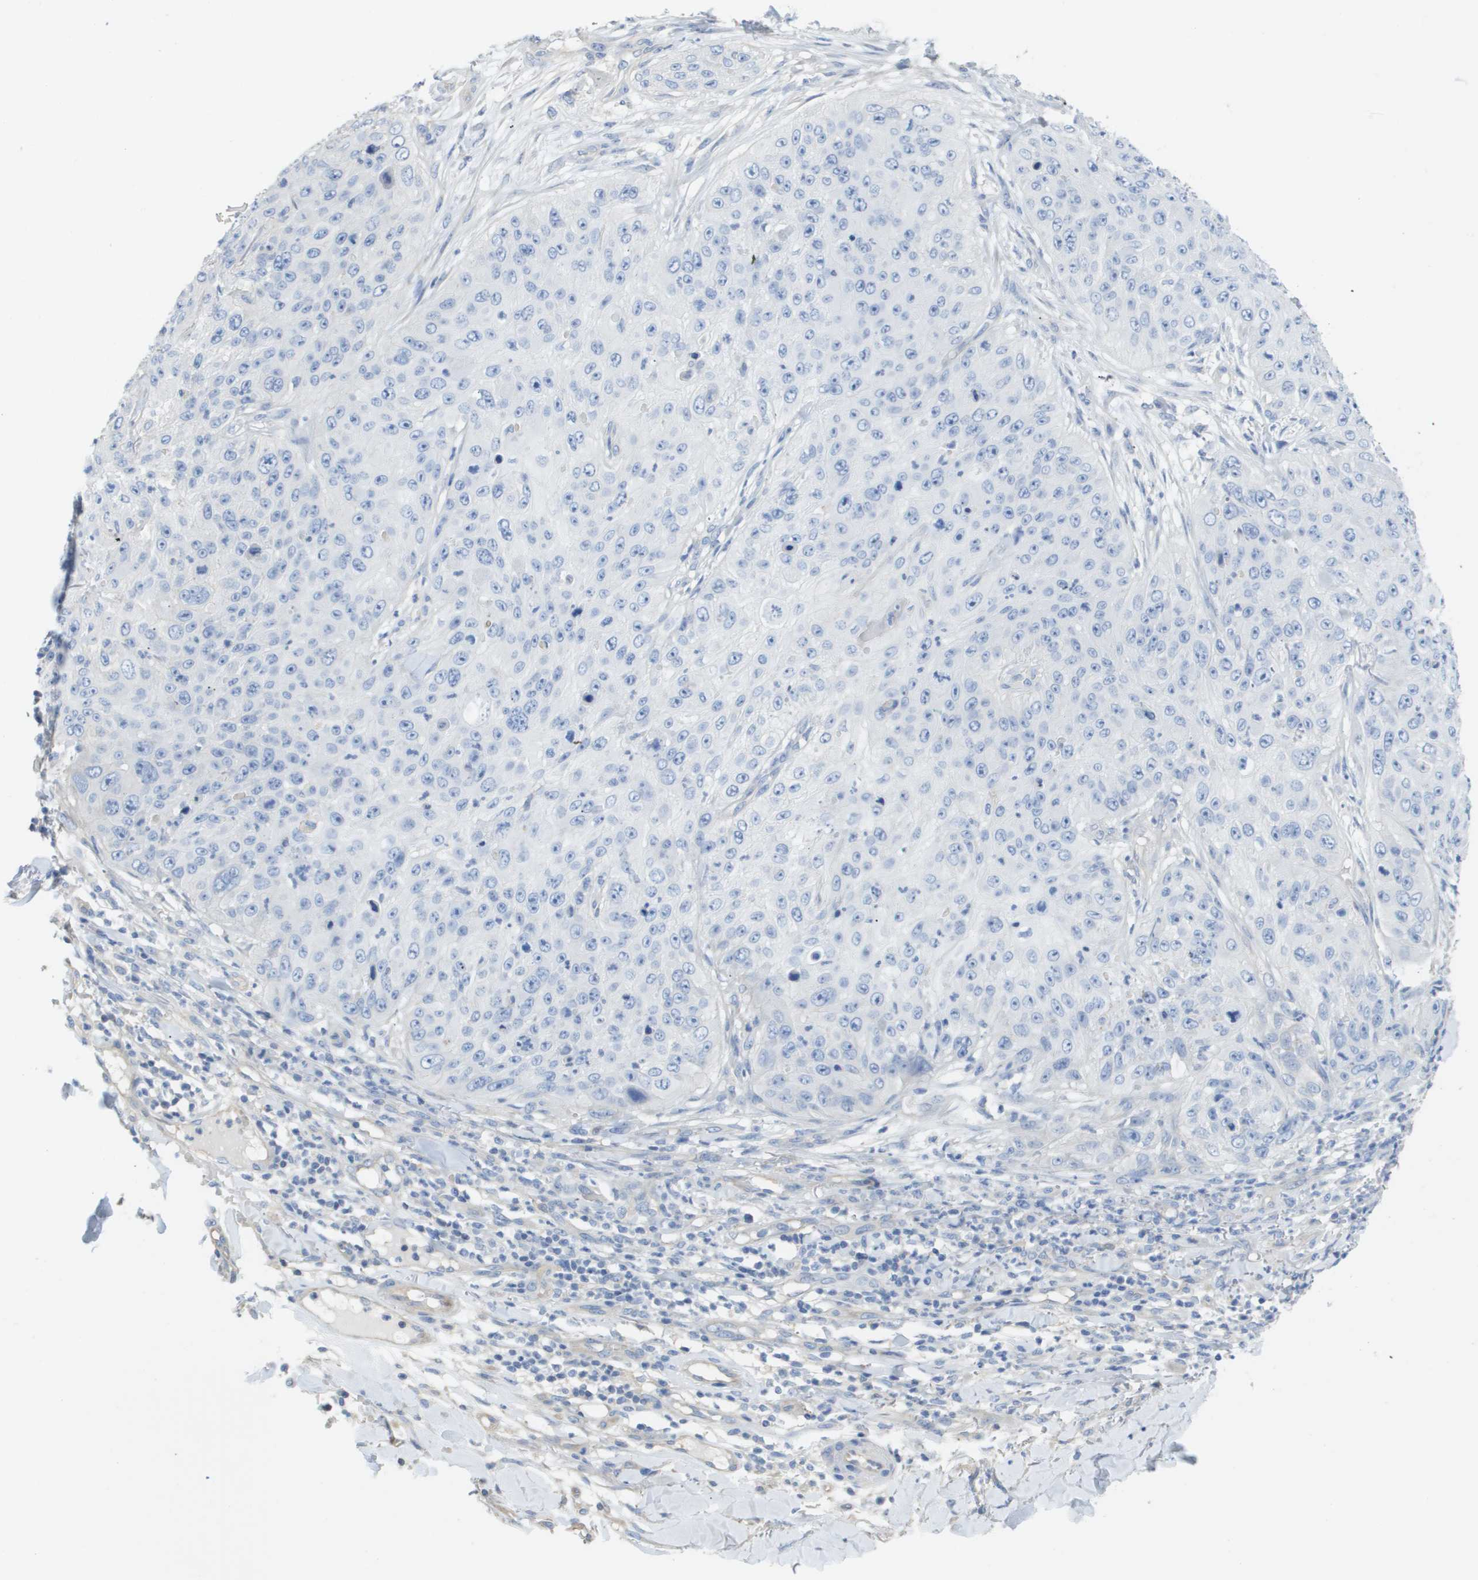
{"staining": {"intensity": "negative", "quantity": "none", "location": "none"}, "tissue": "skin cancer", "cell_type": "Tumor cells", "image_type": "cancer", "snomed": [{"axis": "morphology", "description": "Squamous cell carcinoma, NOS"}, {"axis": "topography", "description": "Skin"}], "caption": "Immunohistochemistry of skin cancer (squamous cell carcinoma) displays no positivity in tumor cells. (Brightfield microscopy of DAB immunohistochemistry at high magnification).", "gene": "MYL3", "patient": {"sex": "female", "age": 80}}